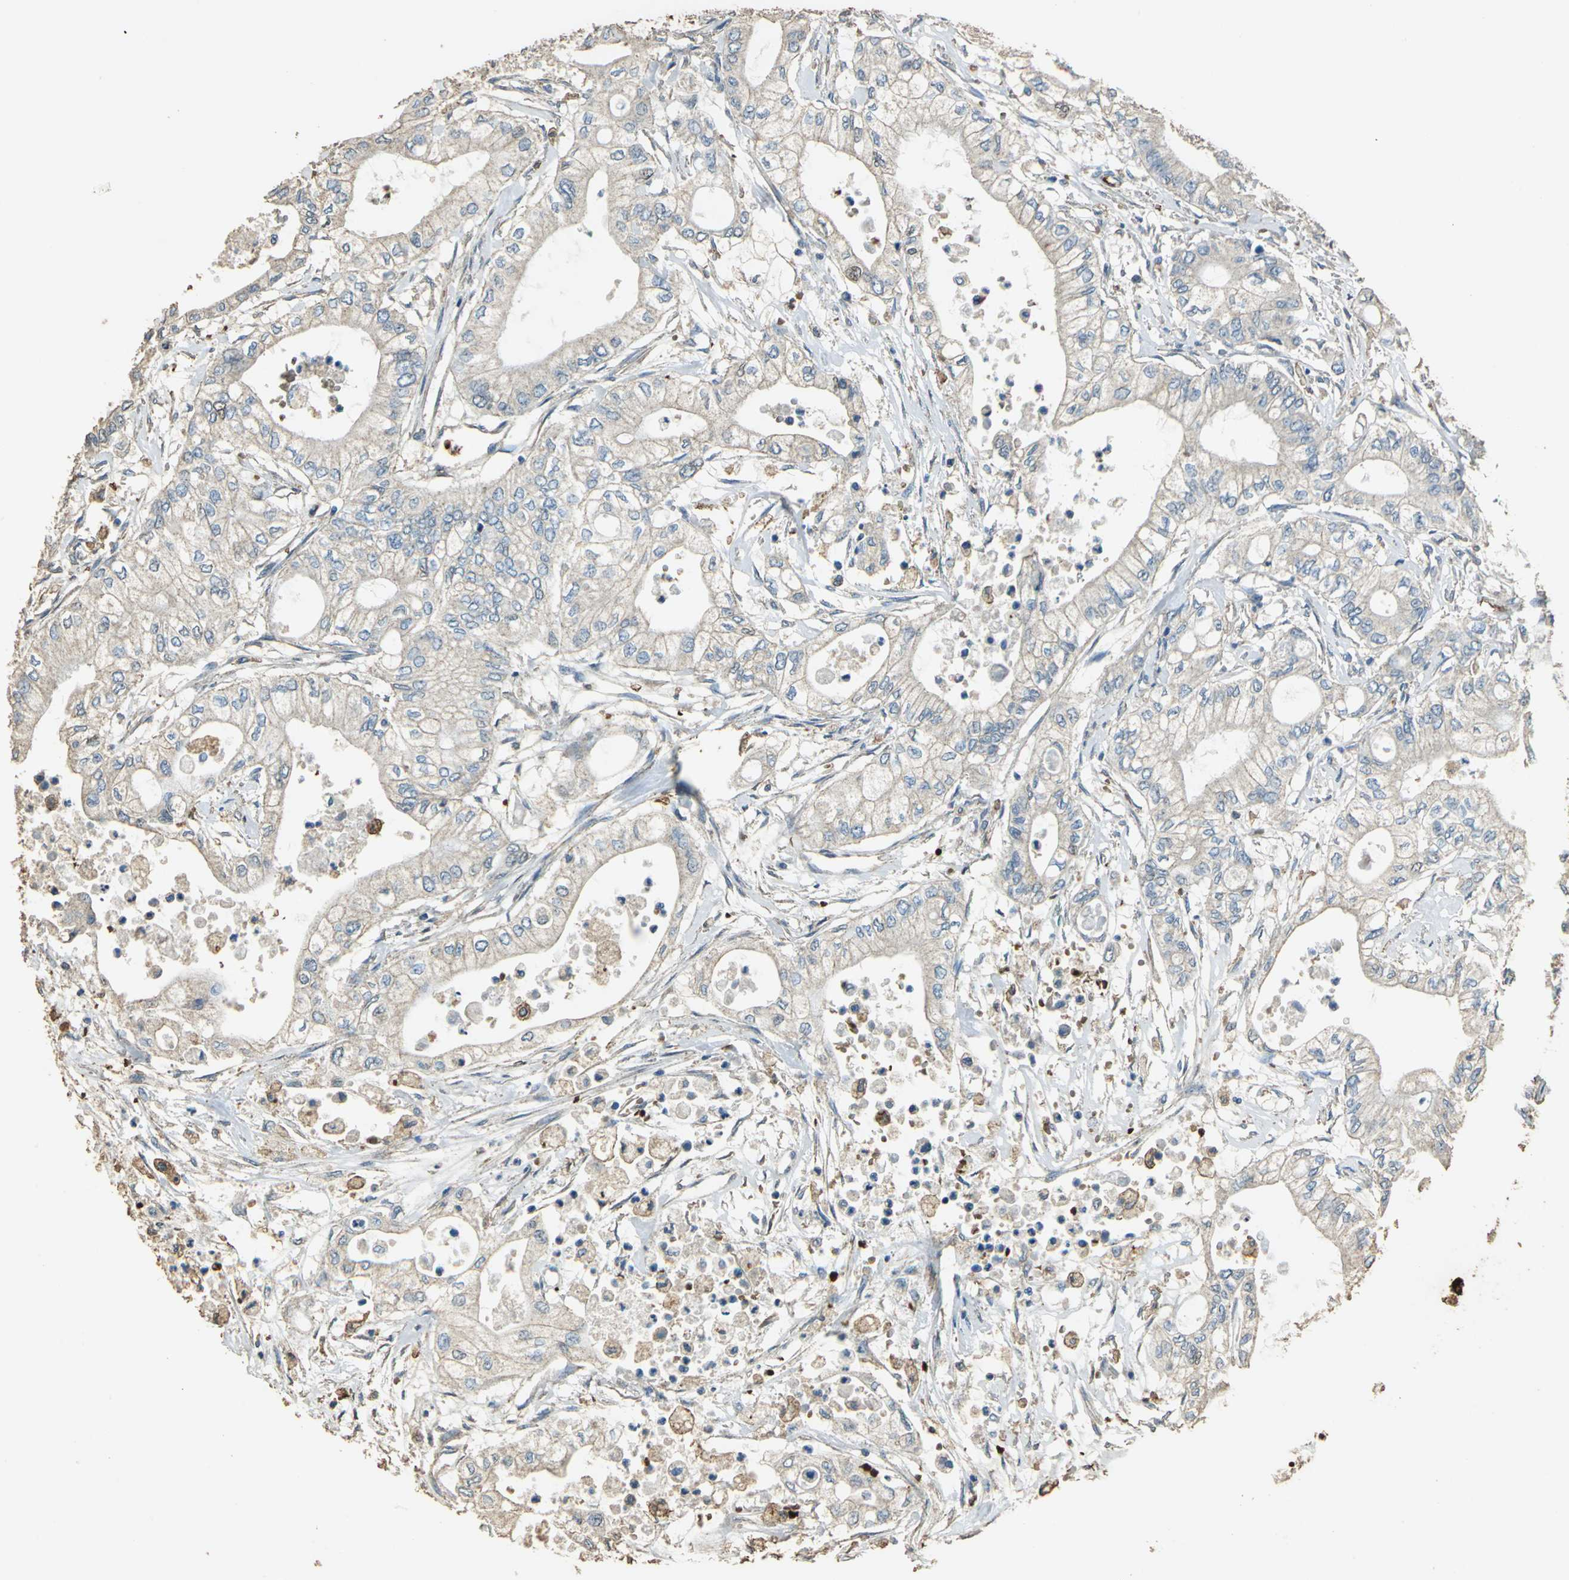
{"staining": {"intensity": "weak", "quantity": "<25%", "location": "cytoplasmic/membranous"}, "tissue": "pancreatic cancer", "cell_type": "Tumor cells", "image_type": "cancer", "snomed": [{"axis": "morphology", "description": "Adenocarcinoma, NOS"}, {"axis": "topography", "description": "Pancreas"}], "caption": "Protein analysis of adenocarcinoma (pancreatic) demonstrates no significant expression in tumor cells.", "gene": "TRAPPC2", "patient": {"sex": "male", "age": 79}}